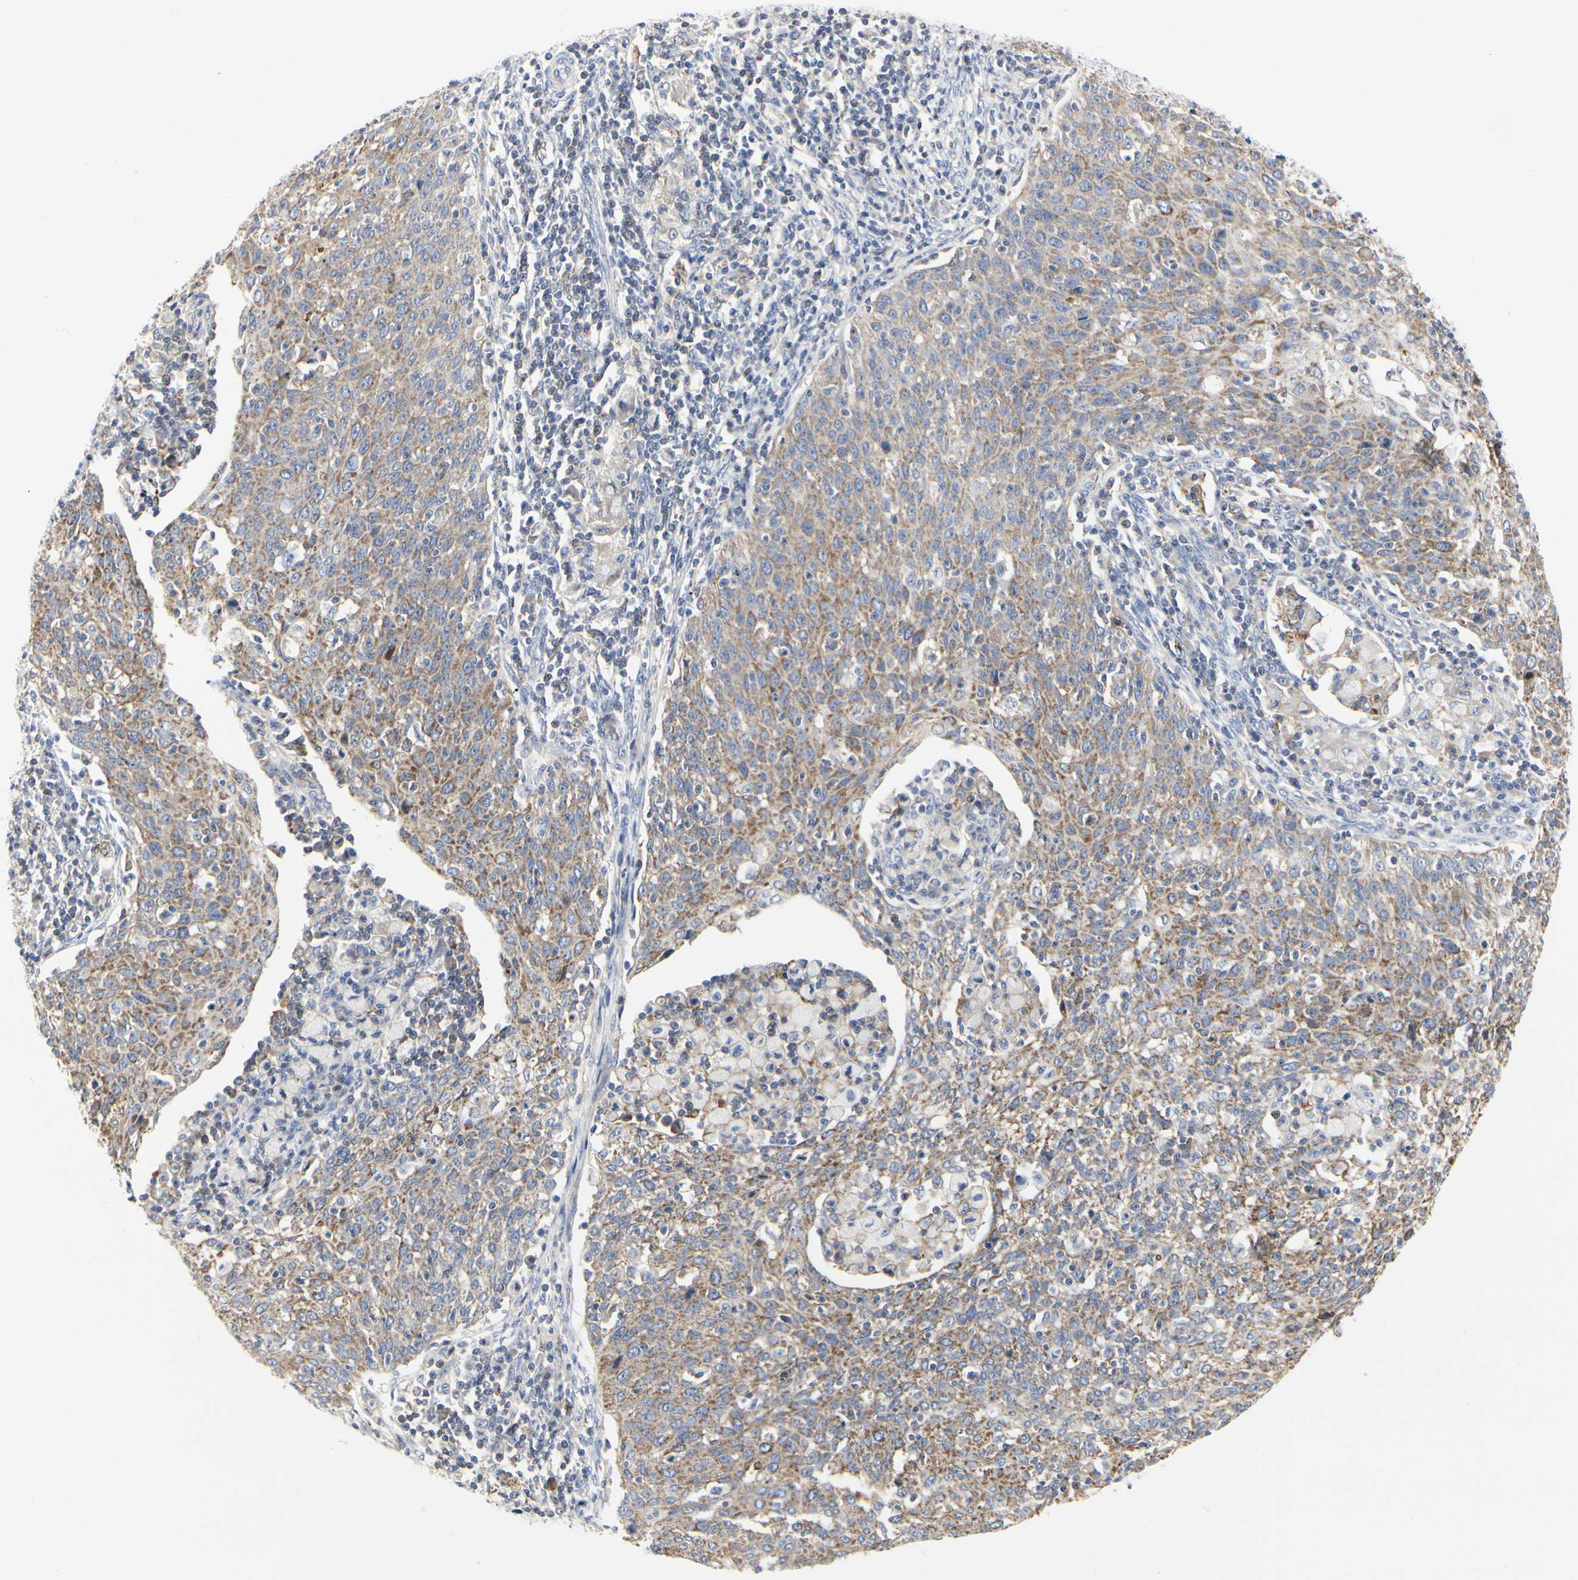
{"staining": {"intensity": "moderate", "quantity": "25%-75%", "location": "cytoplasmic/membranous"}, "tissue": "cervical cancer", "cell_type": "Tumor cells", "image_type": "cancer", "snomed": [{"axis": "morphology", "description": "Squamous cell carcinoma, NOS"}, {"axis": "topography", "description": "Cervix"}], "caption": "Brown immunohistochemical staining in cervical squamous cell carcinoma exhibits moderate cytoplasmic/membranous expression in about 25%-75% of tumor cells. The staining was performed using DAB (3,3'-diaminobenzidine) to visualize the protein expression in brown, while the nuclei were stained in blue with hematoxylin (Magnification: 20x).", "gene": "SHANK2", "patient": {"sex": "female", "age": 38}}